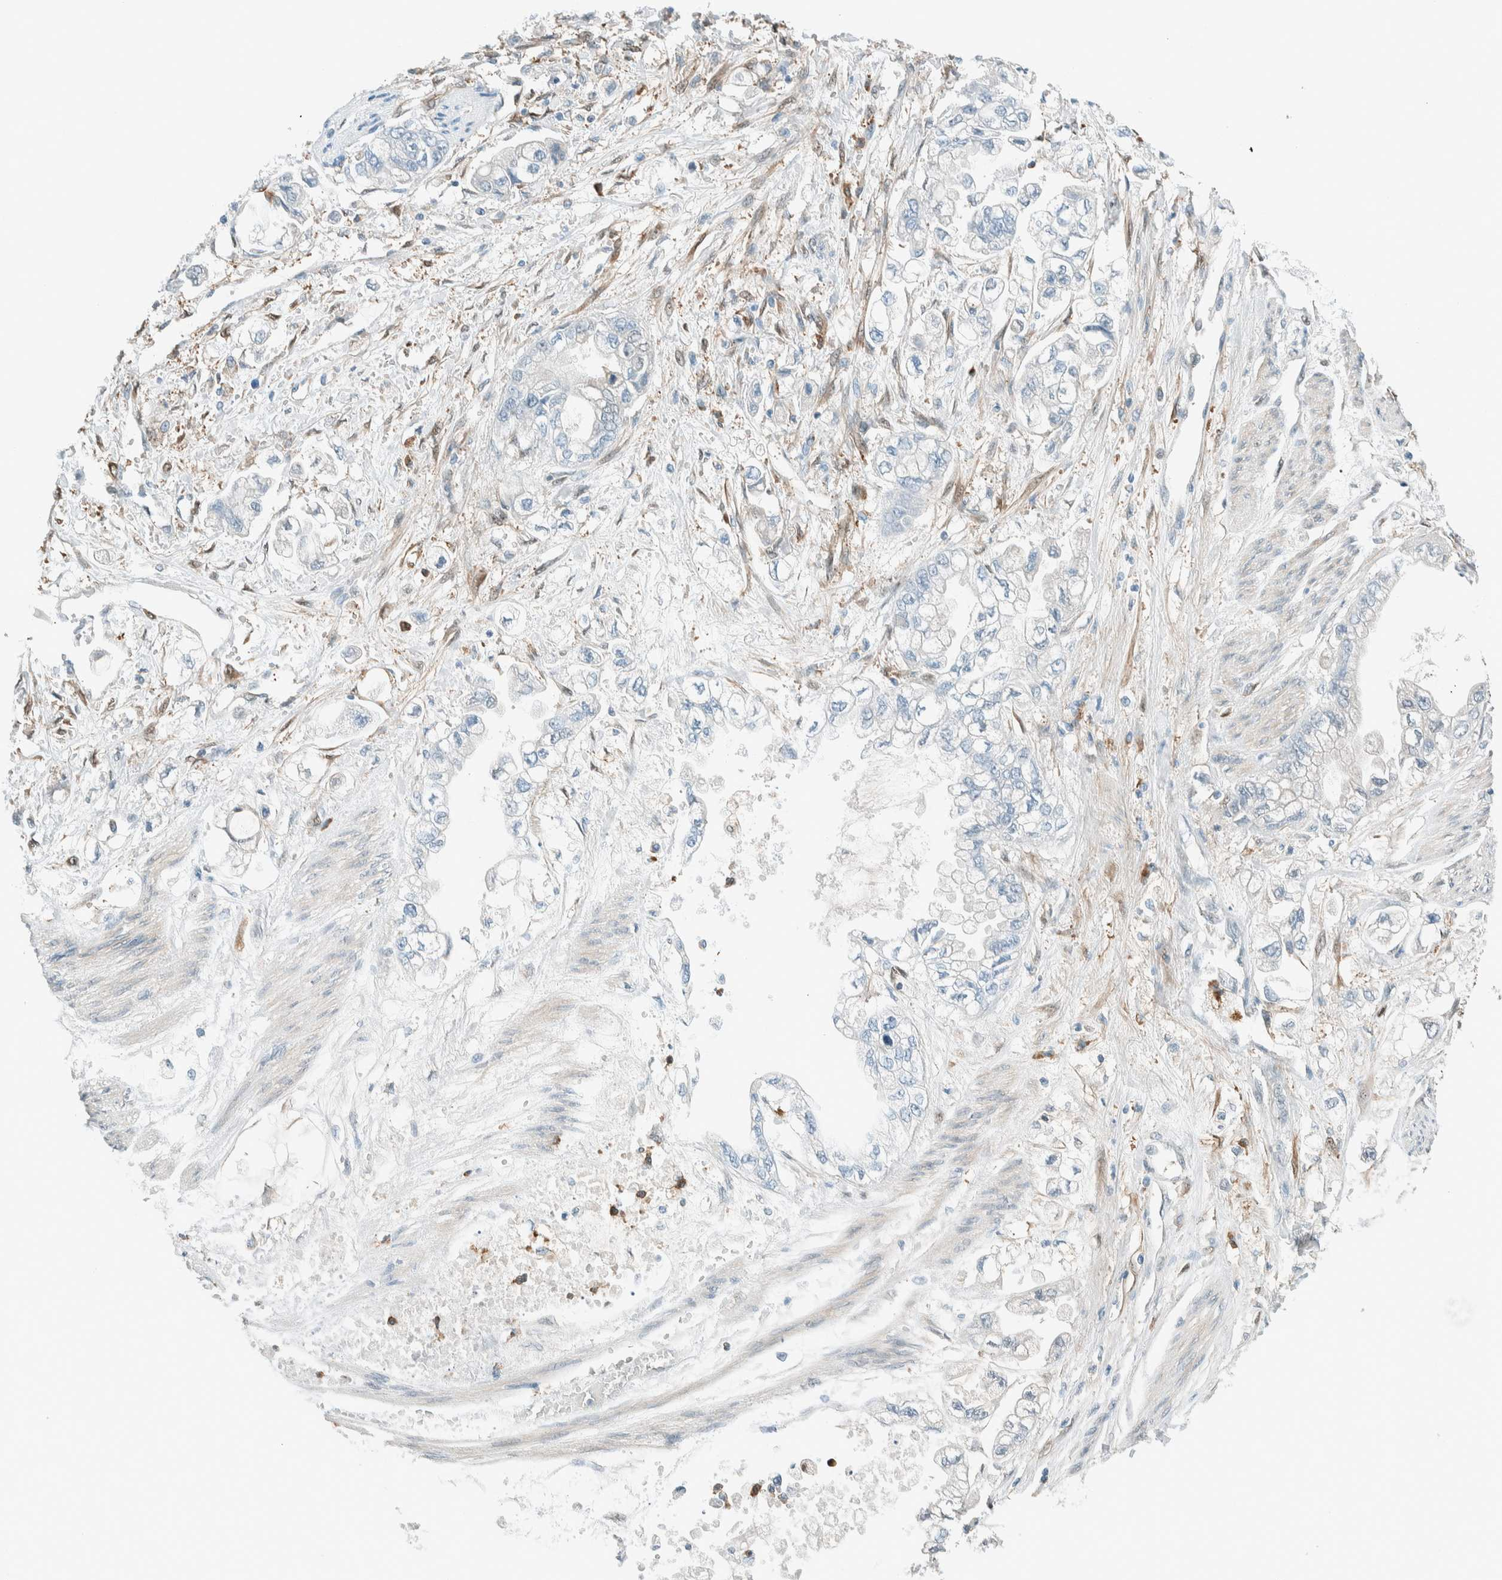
{"staining": {"intensity": "negative", "quantity": "none", "location": "none"}, "tissue": "stomach cancer", "cell_type": "Tumor cells", "image_type": "cancer", "snomed": [{"axis": "morphology", "description": "Normal tissue, NOS"}, {"axis": "morphology", "description": "Adenocarcinoma, NOS"}, {"axis": "topography", "description": "Stomach"}], "caption": "This is an immunohistochemistry histopathology image of human stomach cancer. There is no expression in tumor cells.", "gene": "NXN", "patient": {"sex": "male", "age": 62}}